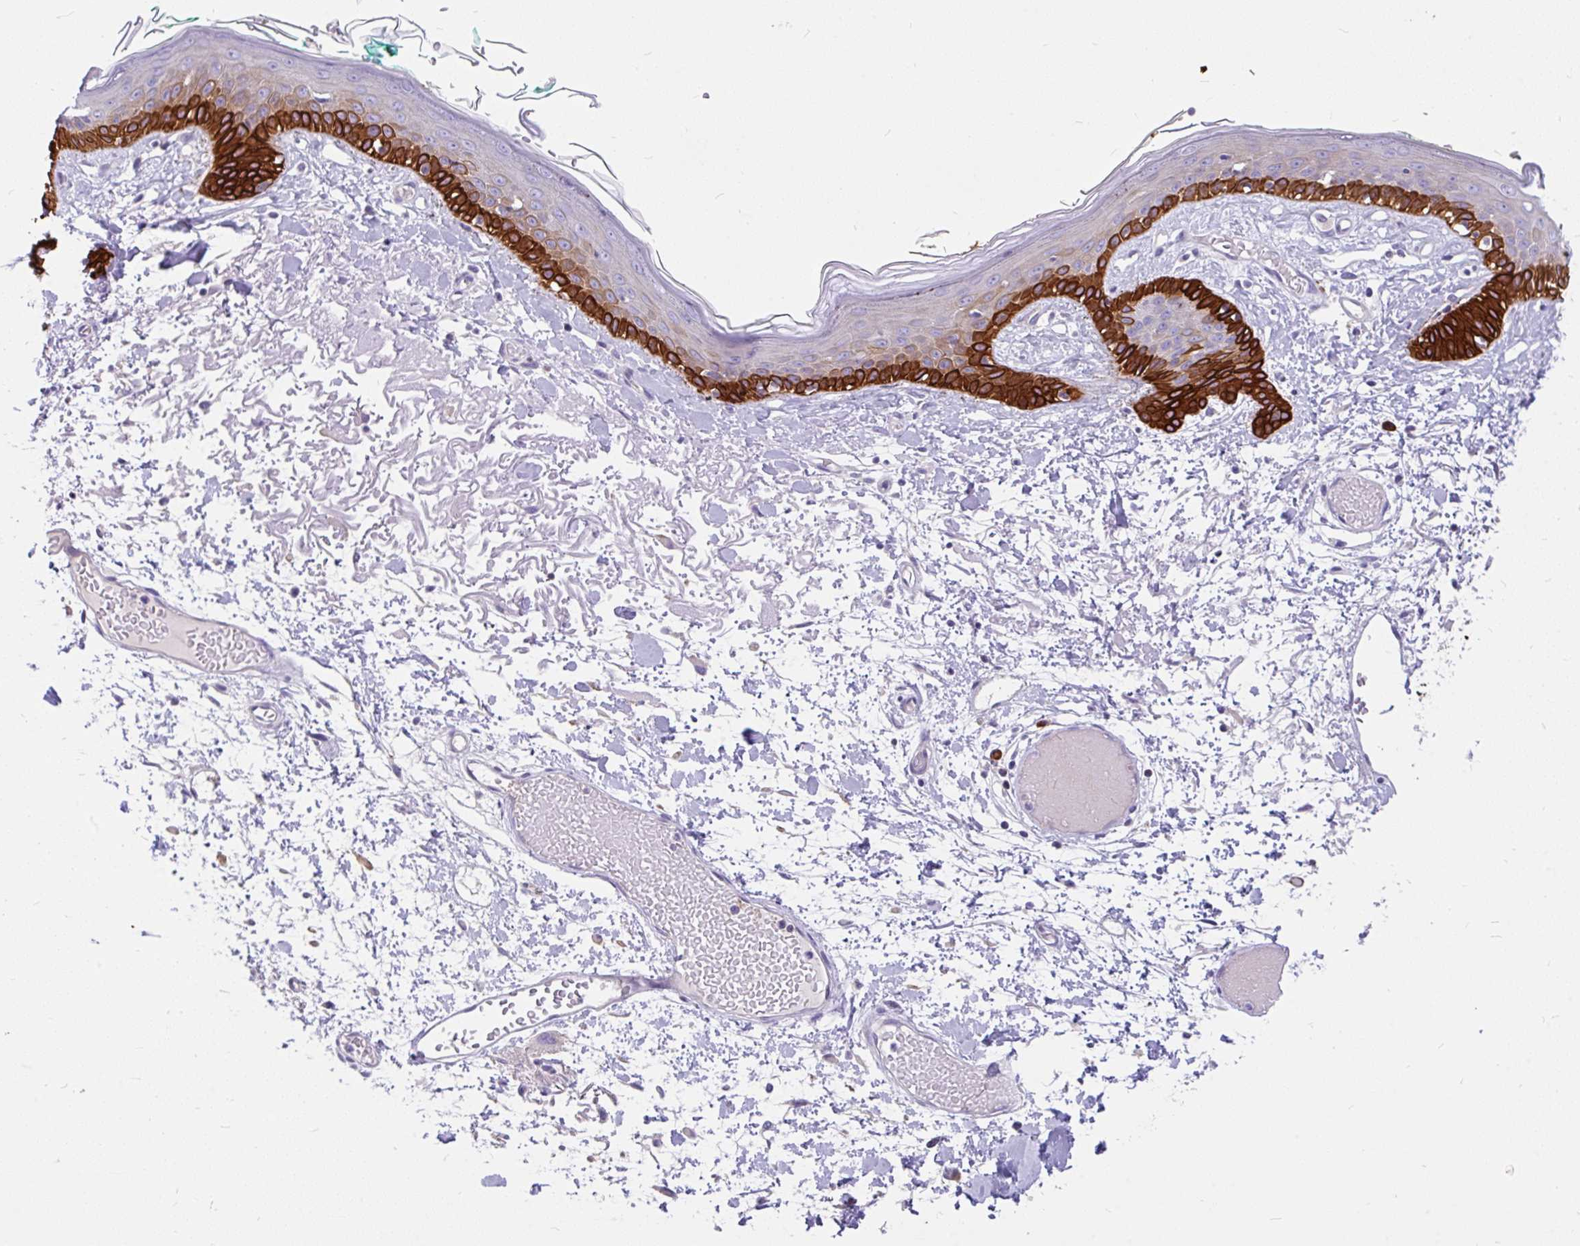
{"staining": {"intensity": "negative", "quantity": "none", "location": "none"}, "tissue": "skin", "cell_type": "Fibroblasts", "image_type": "normal", "snomed": [{"axis": "morphology", "description": "Normal tissue, NOS"}, {"axis": "topography", "description": "Skin"}], "caption": "This is an immunohistochemistry micrograph of benign skin. There is no expression in fibroblasts.", "gene": "LRRC26", "patient": {"sex": "male", "age": 79}}